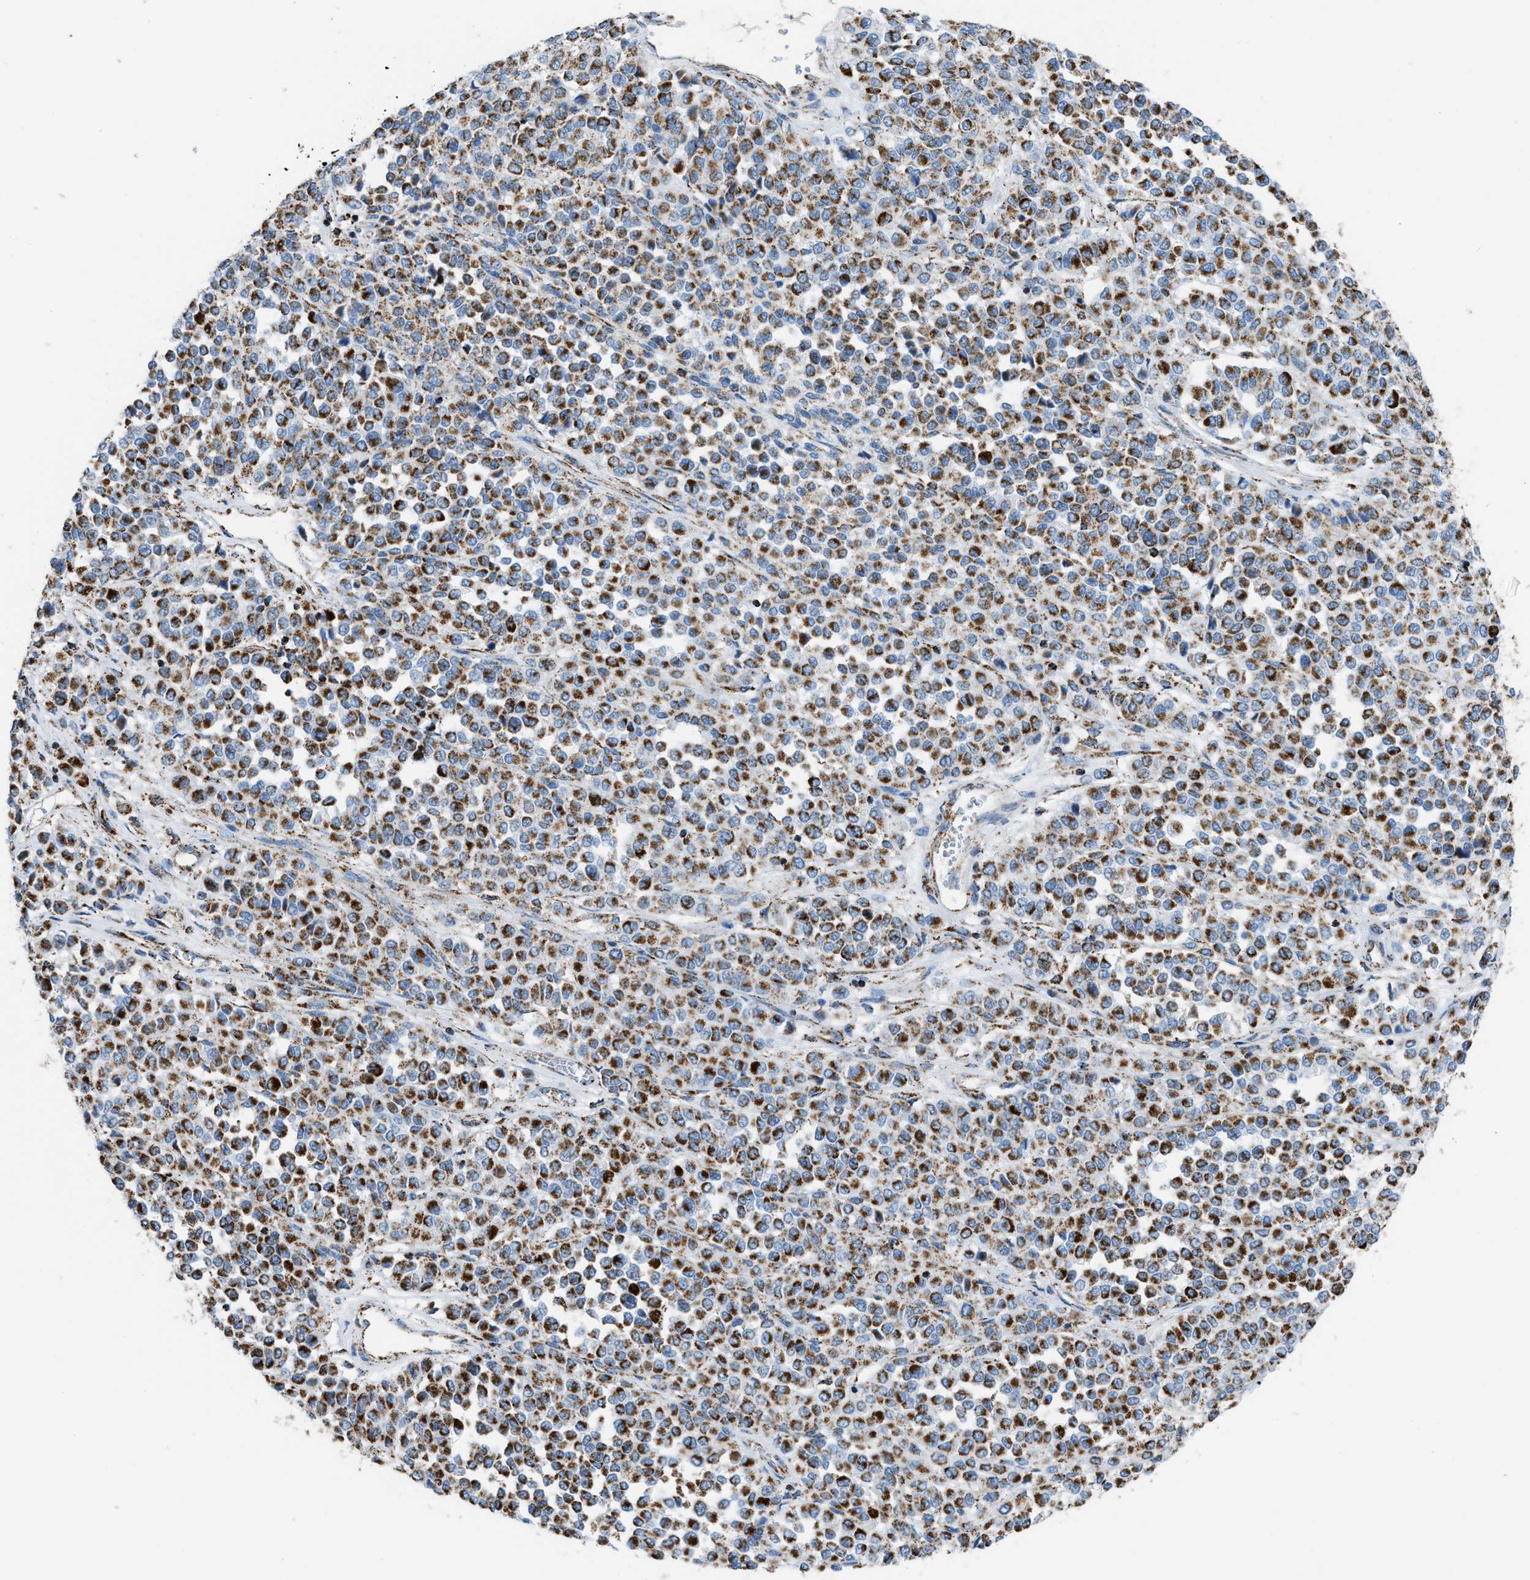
{"staining": {"intensity": "moderate", "quantity": ">75%", "location": "cytoplasmic/membranous"}, "tissue": "melanoma", "cell_type": "Tumor cells", "image_type": "cancer", "snomed": [{"axis": "morphology", "description": "Malignant melanoma, Metastatic site"}, {"axis": "topography", "description": "Pancreas"}], "caption": "Moderate cytoplasmic/membranous positivity for a protein is seen in about >75% of tumor cells of melanoma using immunohistochemistry (IHC).", "gene": "ETFB", "patient": {"sex": "female", "age": 30}}